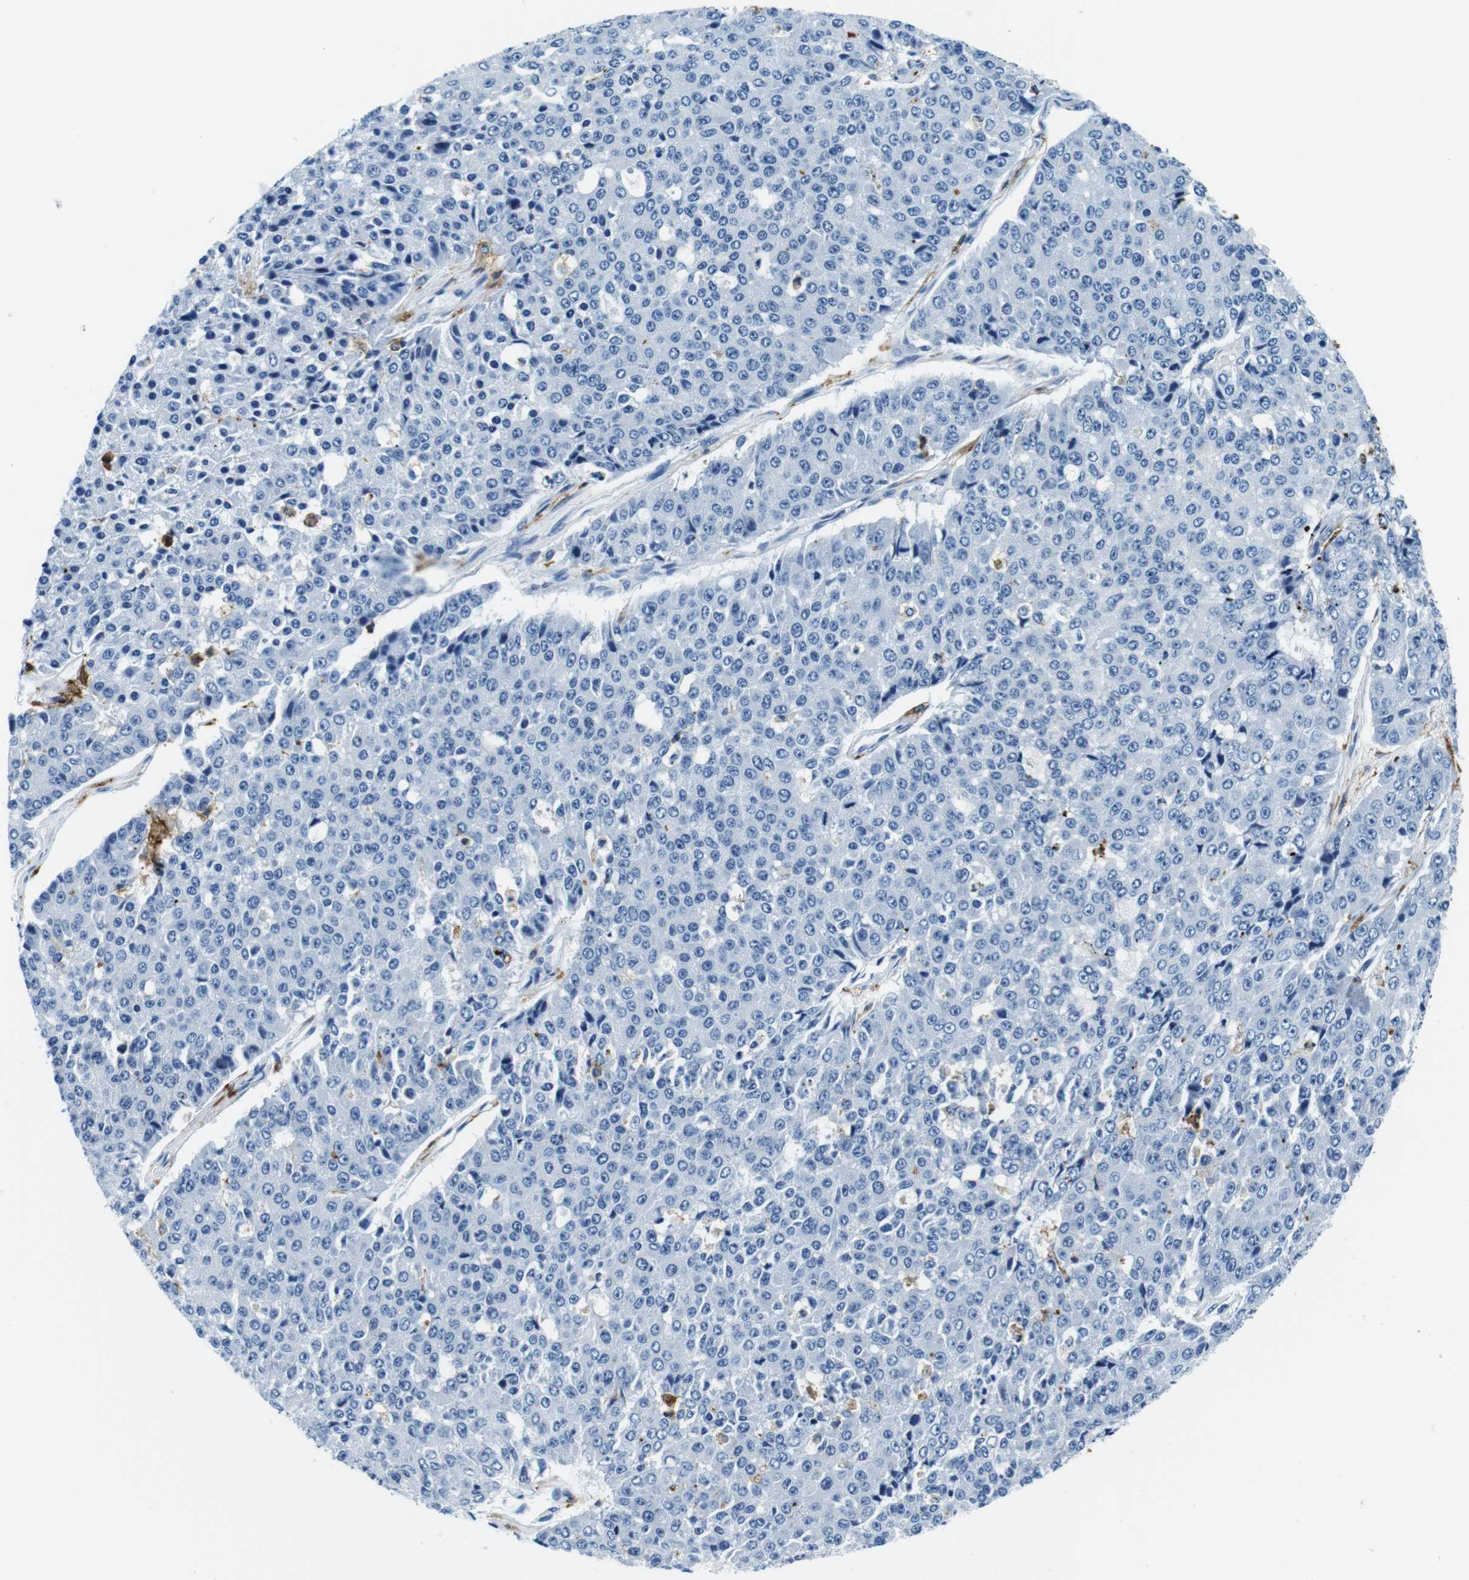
{"staining": {"intensity": "negative", "quantity": "none", "location": "none"}, "tissue": "pancreatic cancer", "cell_type": "Tumor cells", "image_type": "cancer", "snomed": [{"axis": "morphology", "description": "Adenocarcinoma, NOS"}, {"axis": "topography", "description": "Pancreas"}], "caption": "The IHC micrograph has no significant expression in tumor cells of pancreatic cancer tissue.", "gene": "HLA-DRB1", "patient": {"sex": "male", "age": 50}}